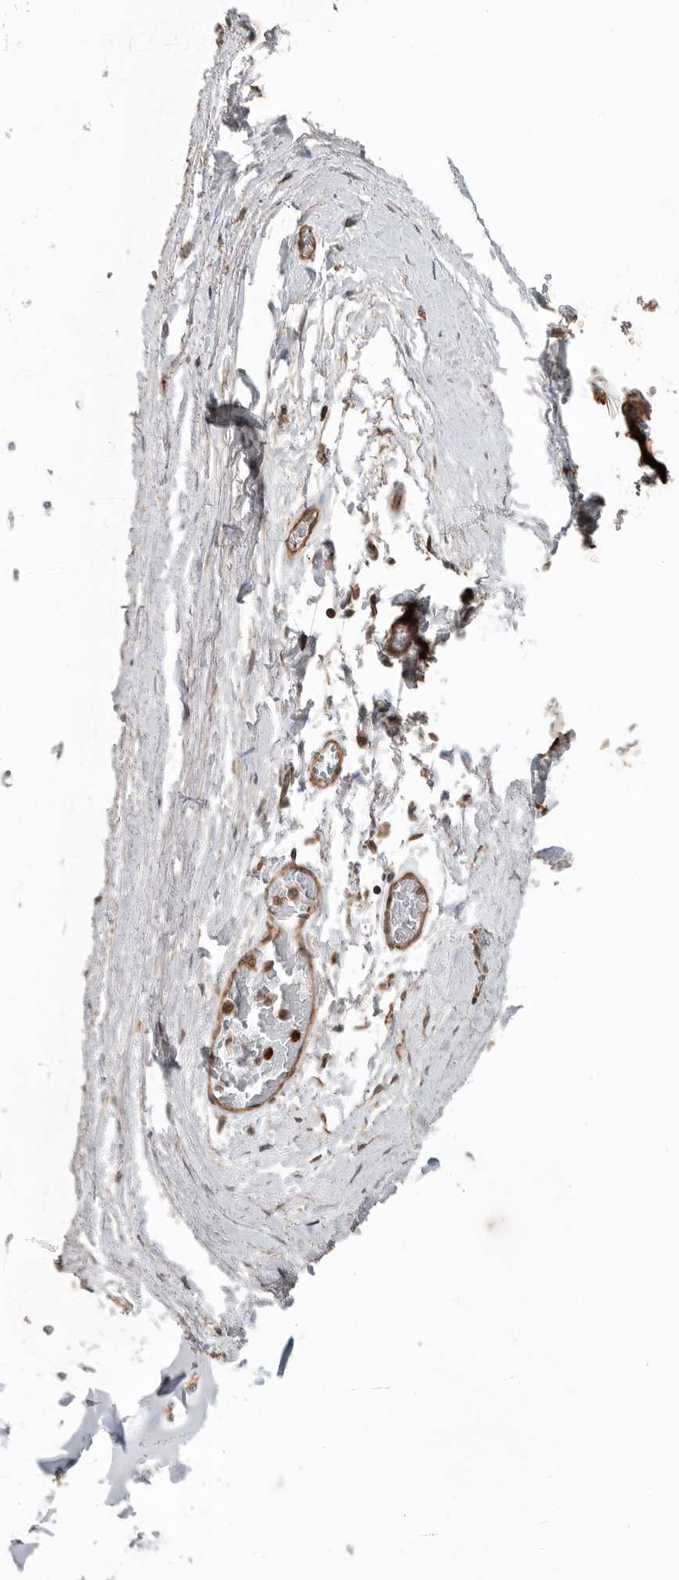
{"staining": {"intensity": "strong", "quantity": ">75%", "location": "cytoplasmic/membranous"}, "tissue": "adipose tissue", "cell_type": "Adipocytes", "image_type": "normal", "snomed": [{"axis": "morphology", "description": "Normal tissue, NOS"}, {"axis": "topography", "description": "Cartilage tissue"}, {"axis": "topography", "description": "Lung"}], "caption": "The image demonstrates staining of benign adipose tissue, revealing strong cytoplasmic/membranous protein staining (brown color) within adipocytes.", "gene": "PEAK1", "patient": {"sex": "female", "age": 77}}